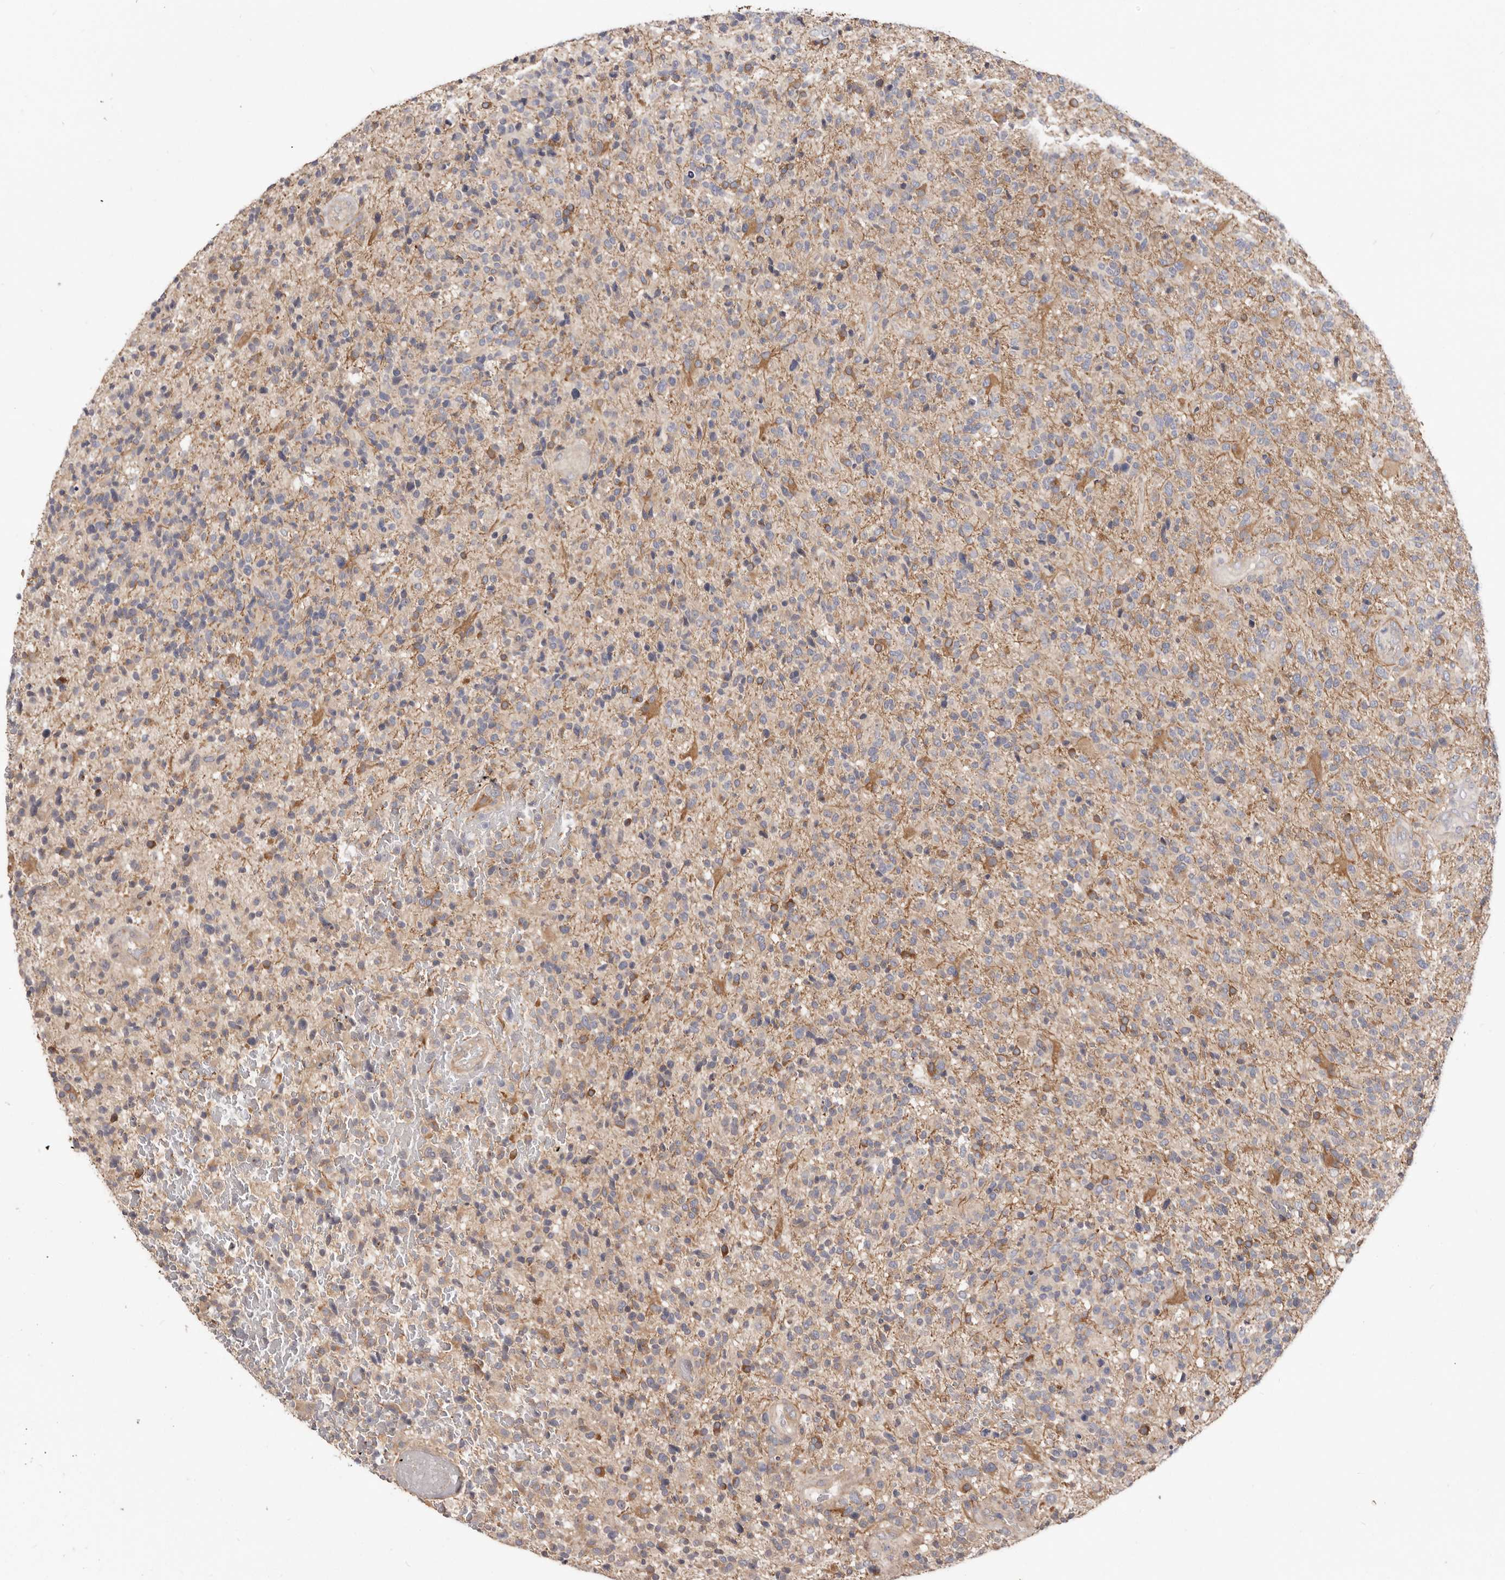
{"staining": {"intensity": "moderate", "quantity": "<25%", "location": "cytoplasmic/membranous"}, "tissue": "glioma", "cell_type": "Tumor cells", "image_type": "cancer", "snomed": [{"axis": "morphology", "description": "Glioma, malignant, High grade"}, {"axis": "topography", "description": "Brain"}], "caption": "Protein staining exhibits moderate cytoplasmic/membranous staining in about <25% of tumor cells in malignant glioma (high-grade). (brown staining indicates protein expression, while blue staining denotes nuclei).", "gene": "GPATCH4", "patient": {"sex": "male", "age": 72}}